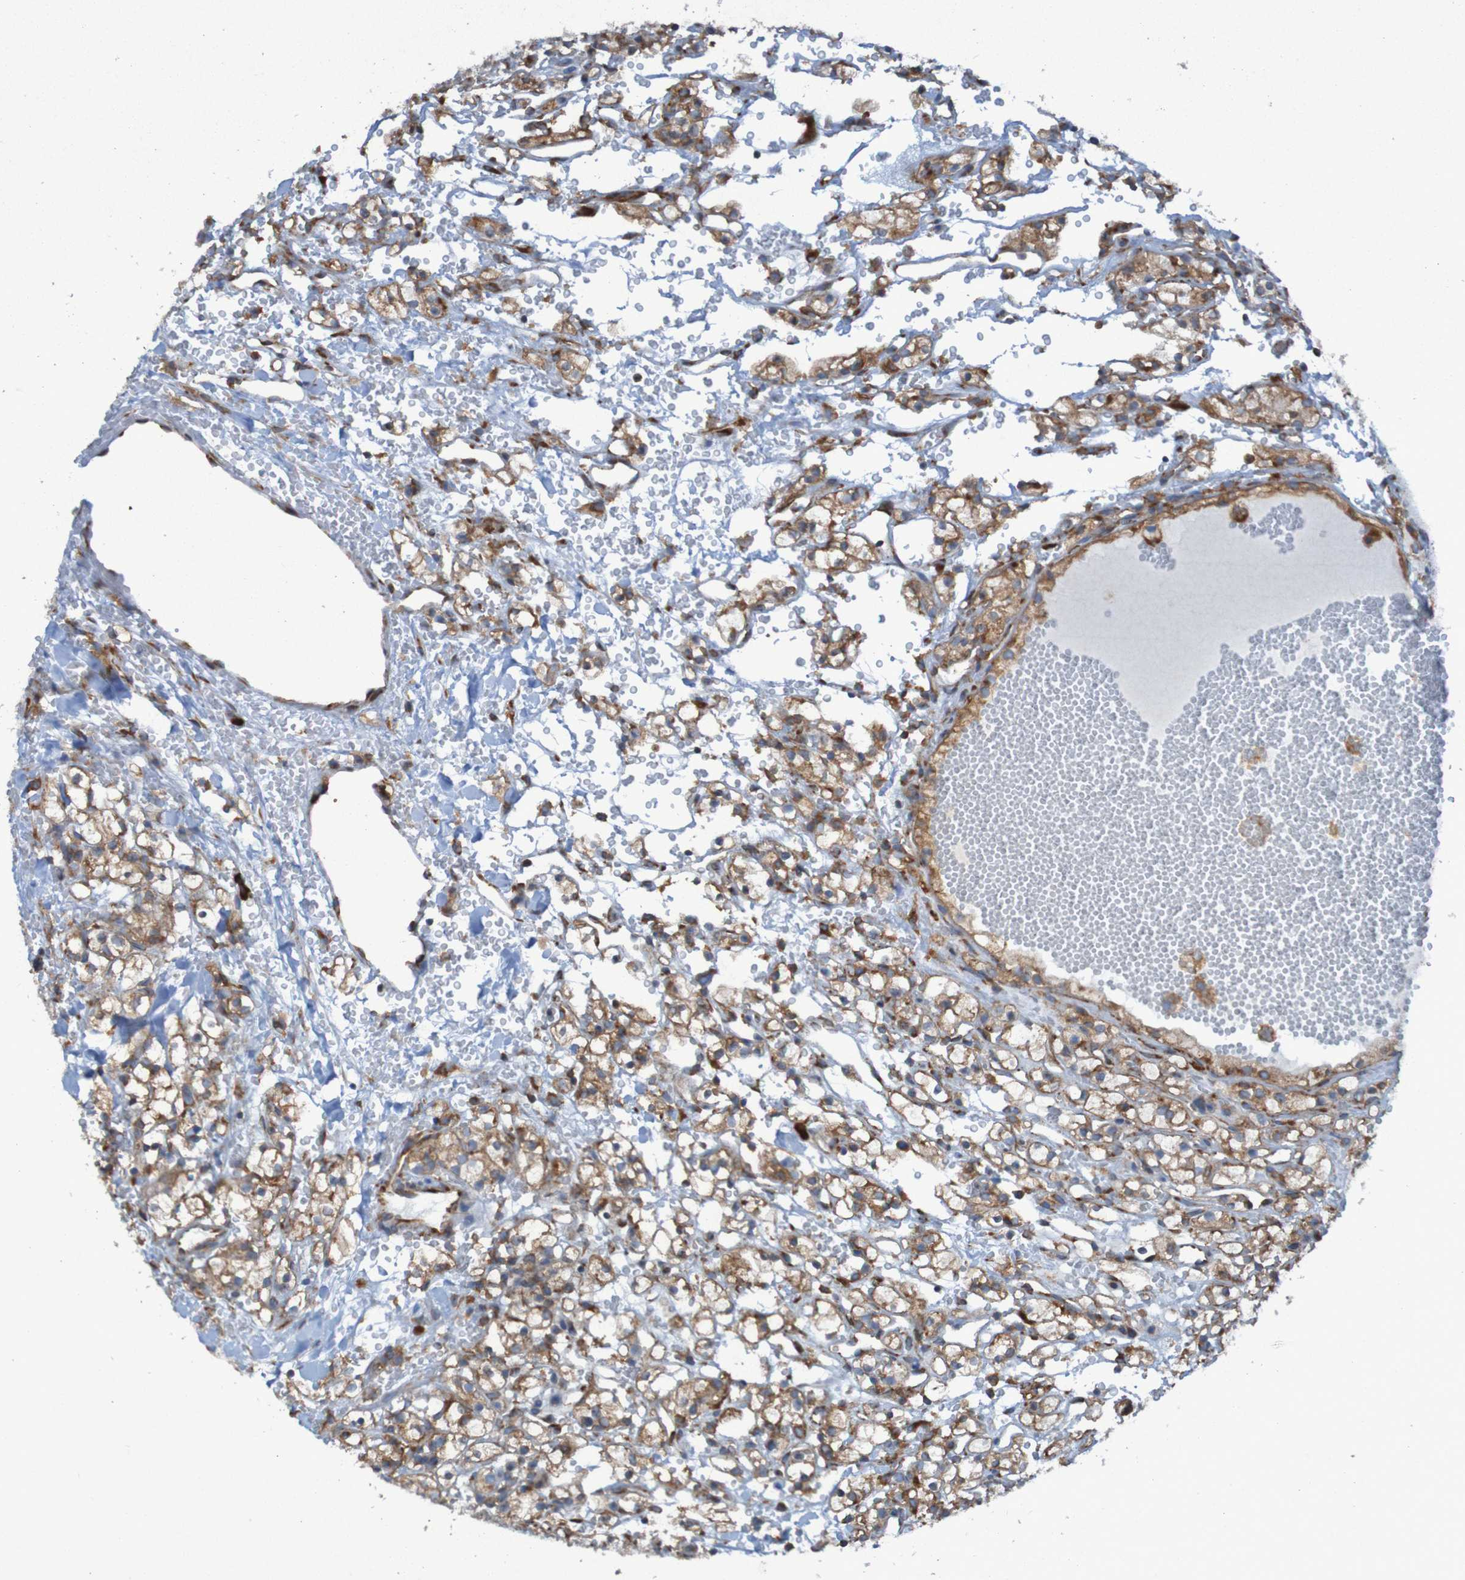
{"staining": {"intensity": "strong", "quantity": ">75%", "location": "cytoplasmic/membranous"}, "tissue": "renal cancer", "cell_type": "Tumor cells", "image_type": "cancer", "snomed": [{"axis": "morphology", "description": "Adenocarcinoma, NOS"}, {"axis": "topography", "description": "Kidney"}], "caption": "Tumor cells reveal high levels of strong cytoplasmic/membranous expression in approximately >75% of cells in human adenocarcinoma (renal). (DAB = brown stain, brightfield microscopy at high magnification).", "gene": "RPL10", "patient": {"sex": "male", "age": 61}}